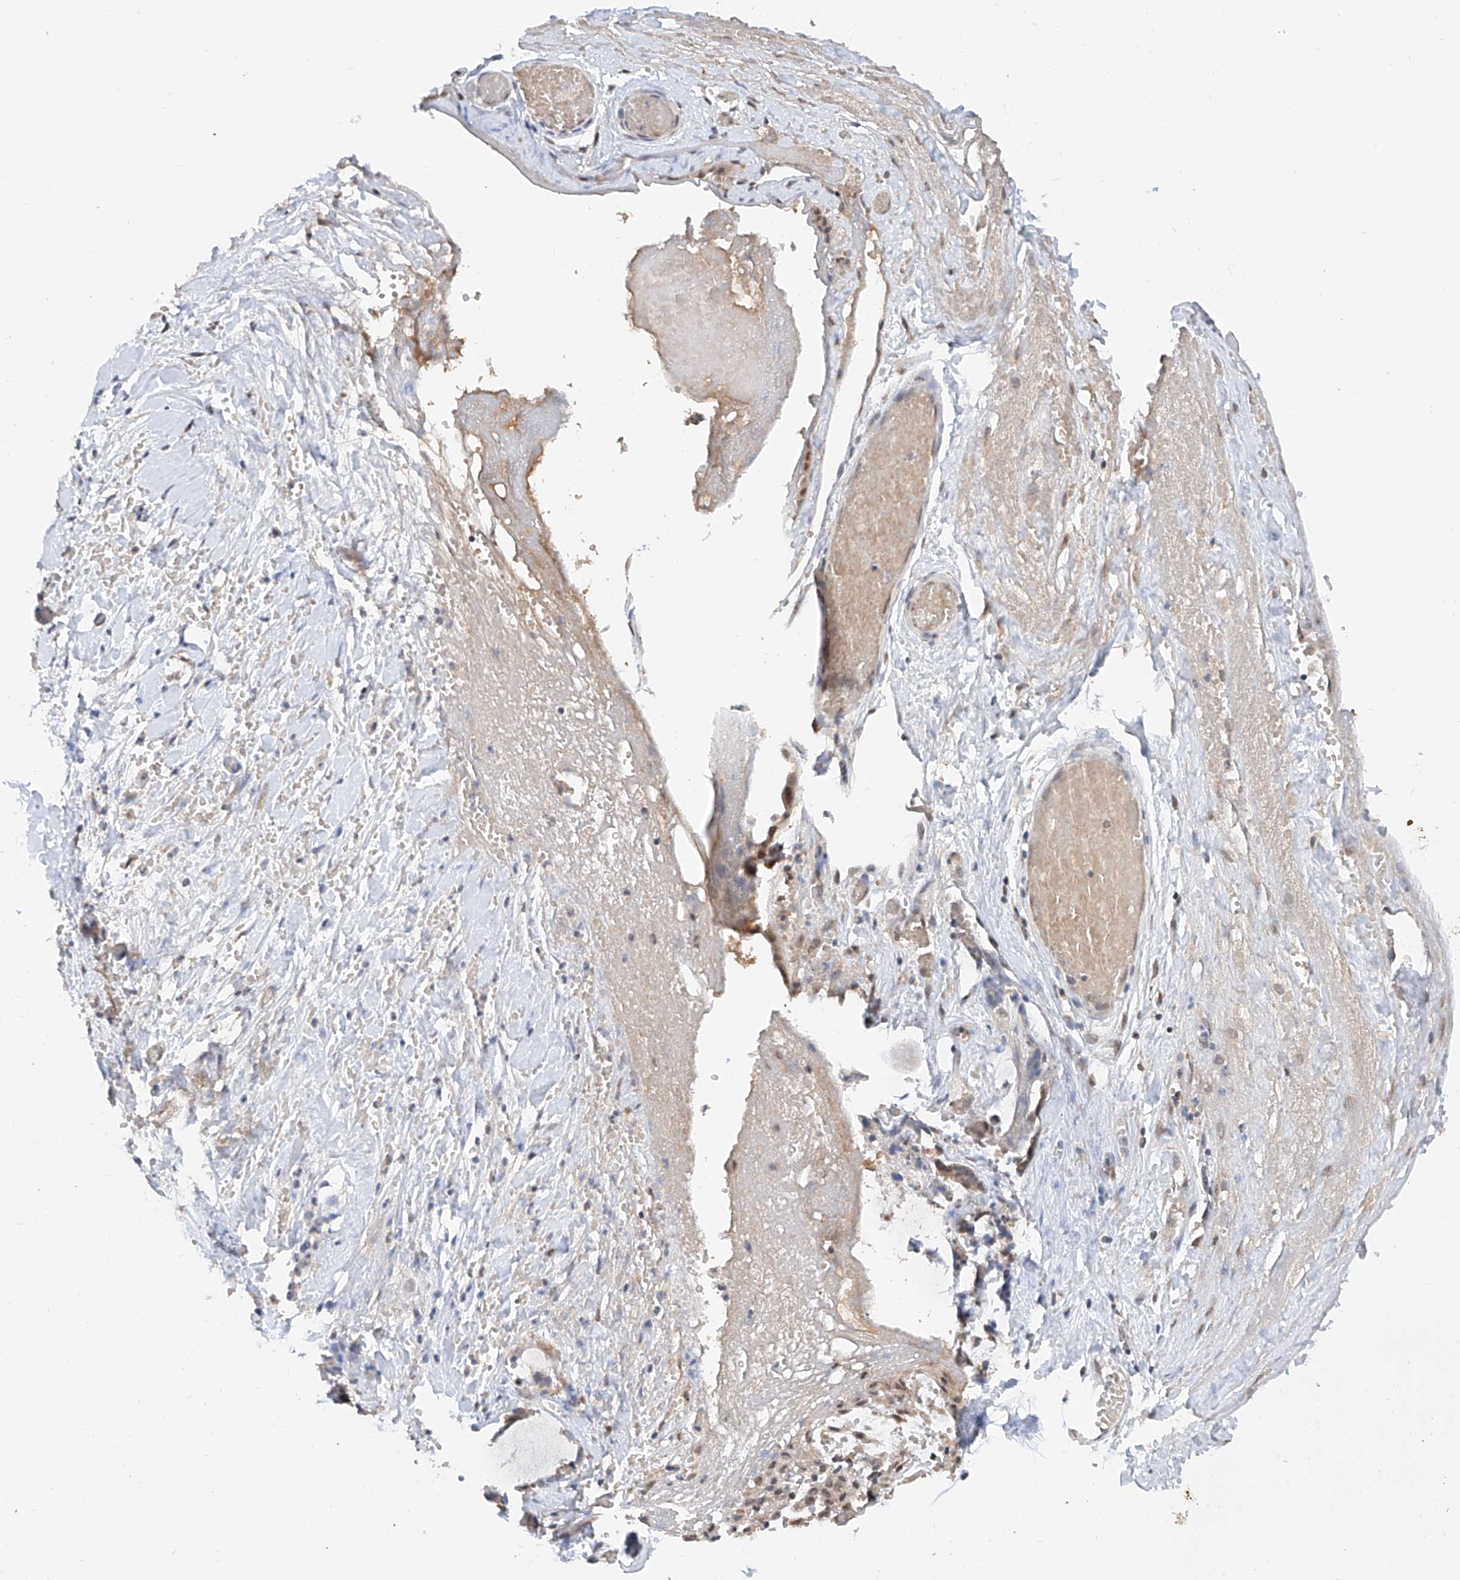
{"staining": {"intensity": "negative", "quantity": "none", "location": "none"}, "tissue": "smooth muscle", "cell_type": "Smooth muscle cells", "image_type": "normal", "snomed": [{"axis": "morphology", "description": "Normal tissue, NOS"}, {"axis": "morphology", "description": "Adenocarcinoma, NOS"}, {"axis": "topography", "description": "Colon"}, {"axis": "topography", "description": "Peripheral nerve tissue"}], "caption": "Immunohistochemical staining of unremarkable smooth muscle reveals no significant expression in smooth muscle cells. (Brightfield microscopy of DAB IHC at high magnification).", "gene": "CARMIL3", "patient": {"sex": "male", "age": 14}}